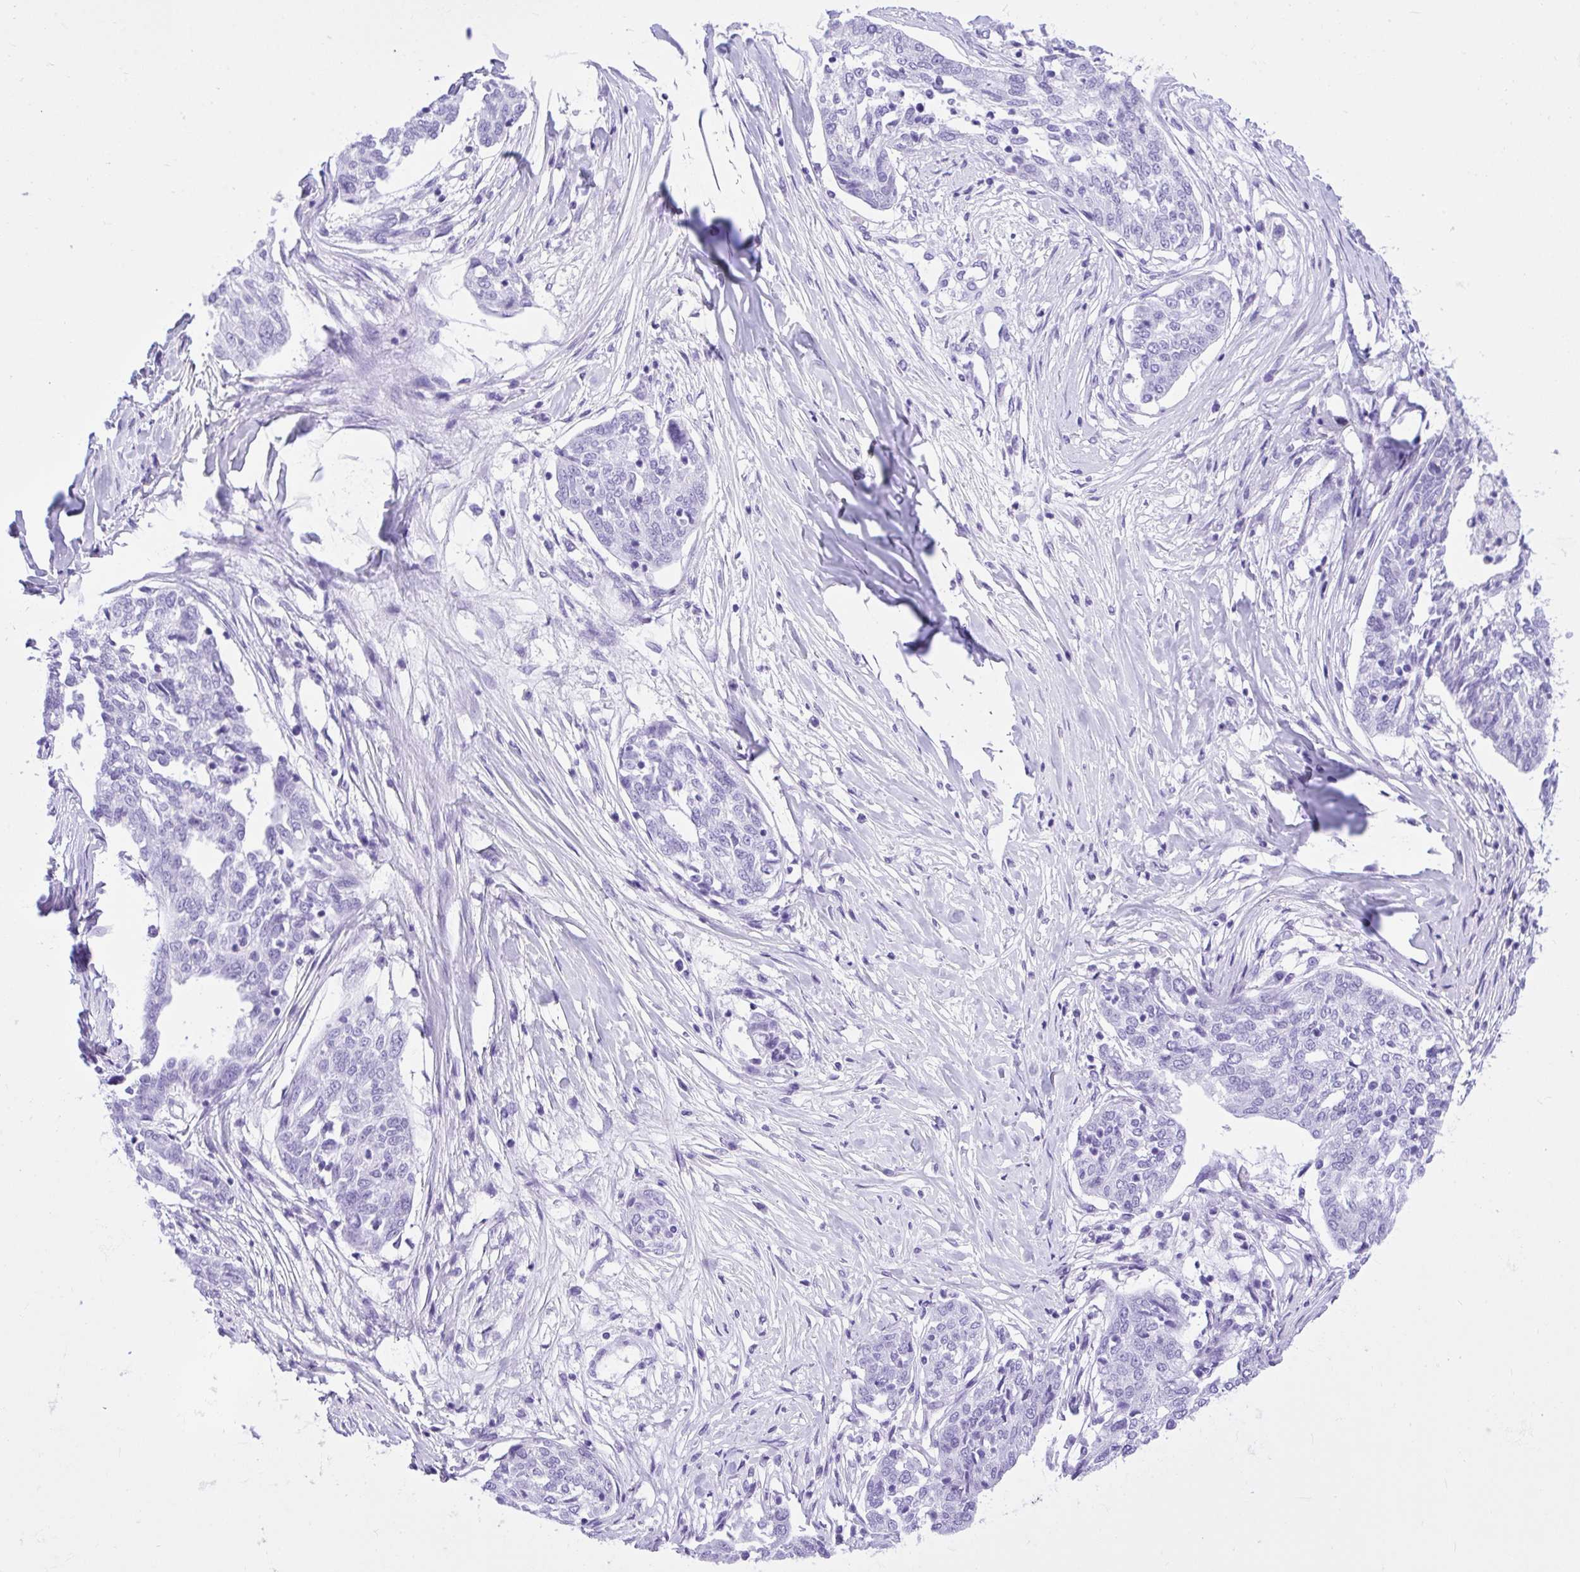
{"staining": {"intensity": "negative", "quantity": "none", "location": "none"}, "tissue": "ovarian cancer", "cell_type": "Tumor cells", "image_type": "cancer", "snomed": [{"axis": "morphology", "description": "Cystadenocarcinoma, serous, NOS"}, {"axis": "topography", "description": "Ovary"}], "caption": "DAB immunohistochemical staining of human ovarian serous cystadenocarcinoma shows no significant positivity in tumor cells. The staining was performed using DAB (3,3'-diaminobenzidine) to visualize the protein expression in brown, while the nuclei were stained in blue with hematoxylin (Magnification: 20x).", "gene": "TLN2", "patient": {"sex": "female", "age": 67}}